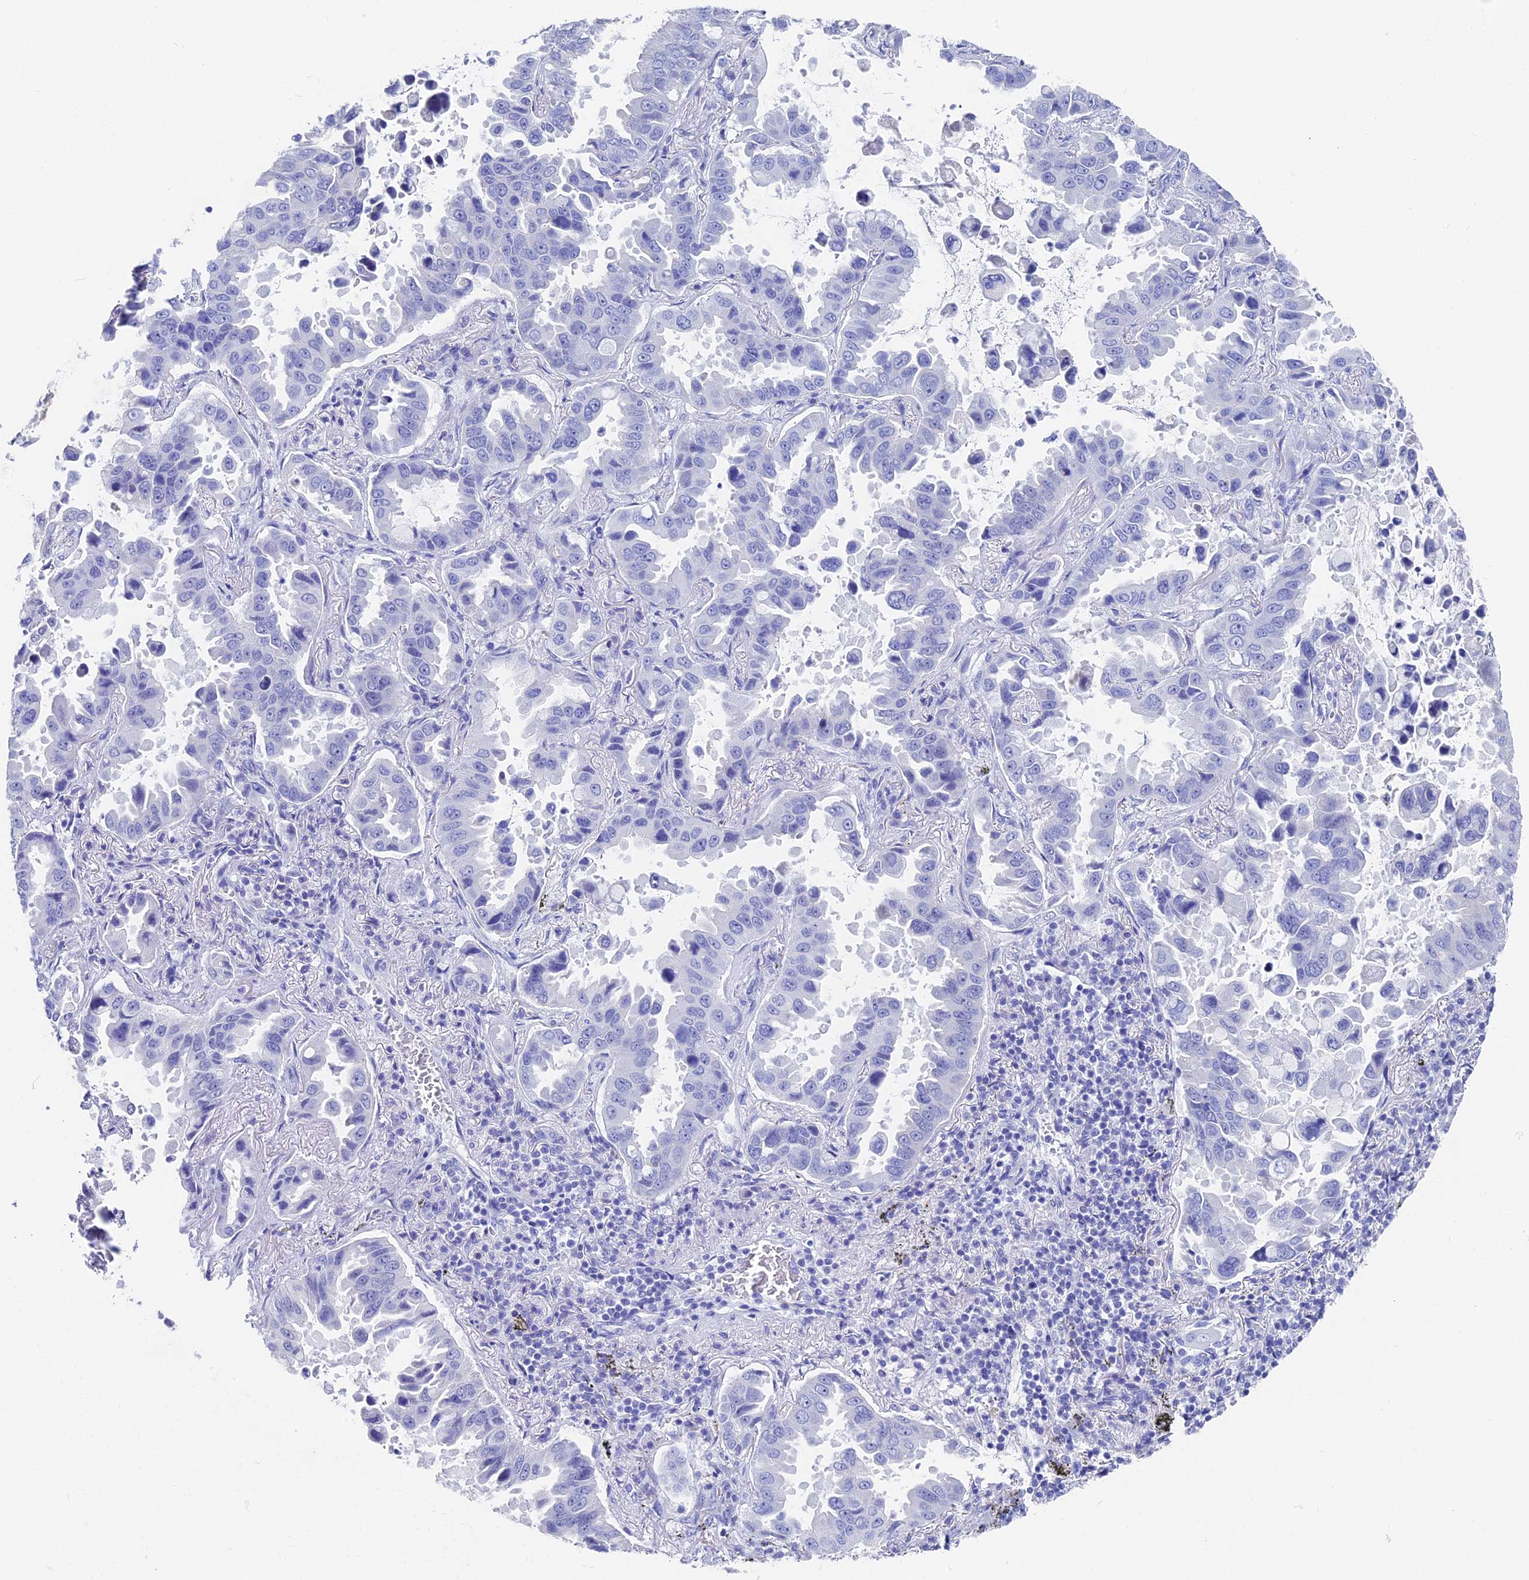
{"staining": {"intensity": "negative", "quantity": "none", "location": "none"}, "tissue": "lung cancer", "cell_type": "Tumor cells", "image_type": "cancer", "snomed": [{"axis": "morphology", "description": "Adenocarcinoma, NOS"}, {"axis": "topography", "description": "Lung"}], "caption": "Immunohistochemical staining of lung adenocarcinoma reveals no significant staining in tumor cells.", "gene": "VPS33B", "patient": {"sex": "male", "age": 64}}